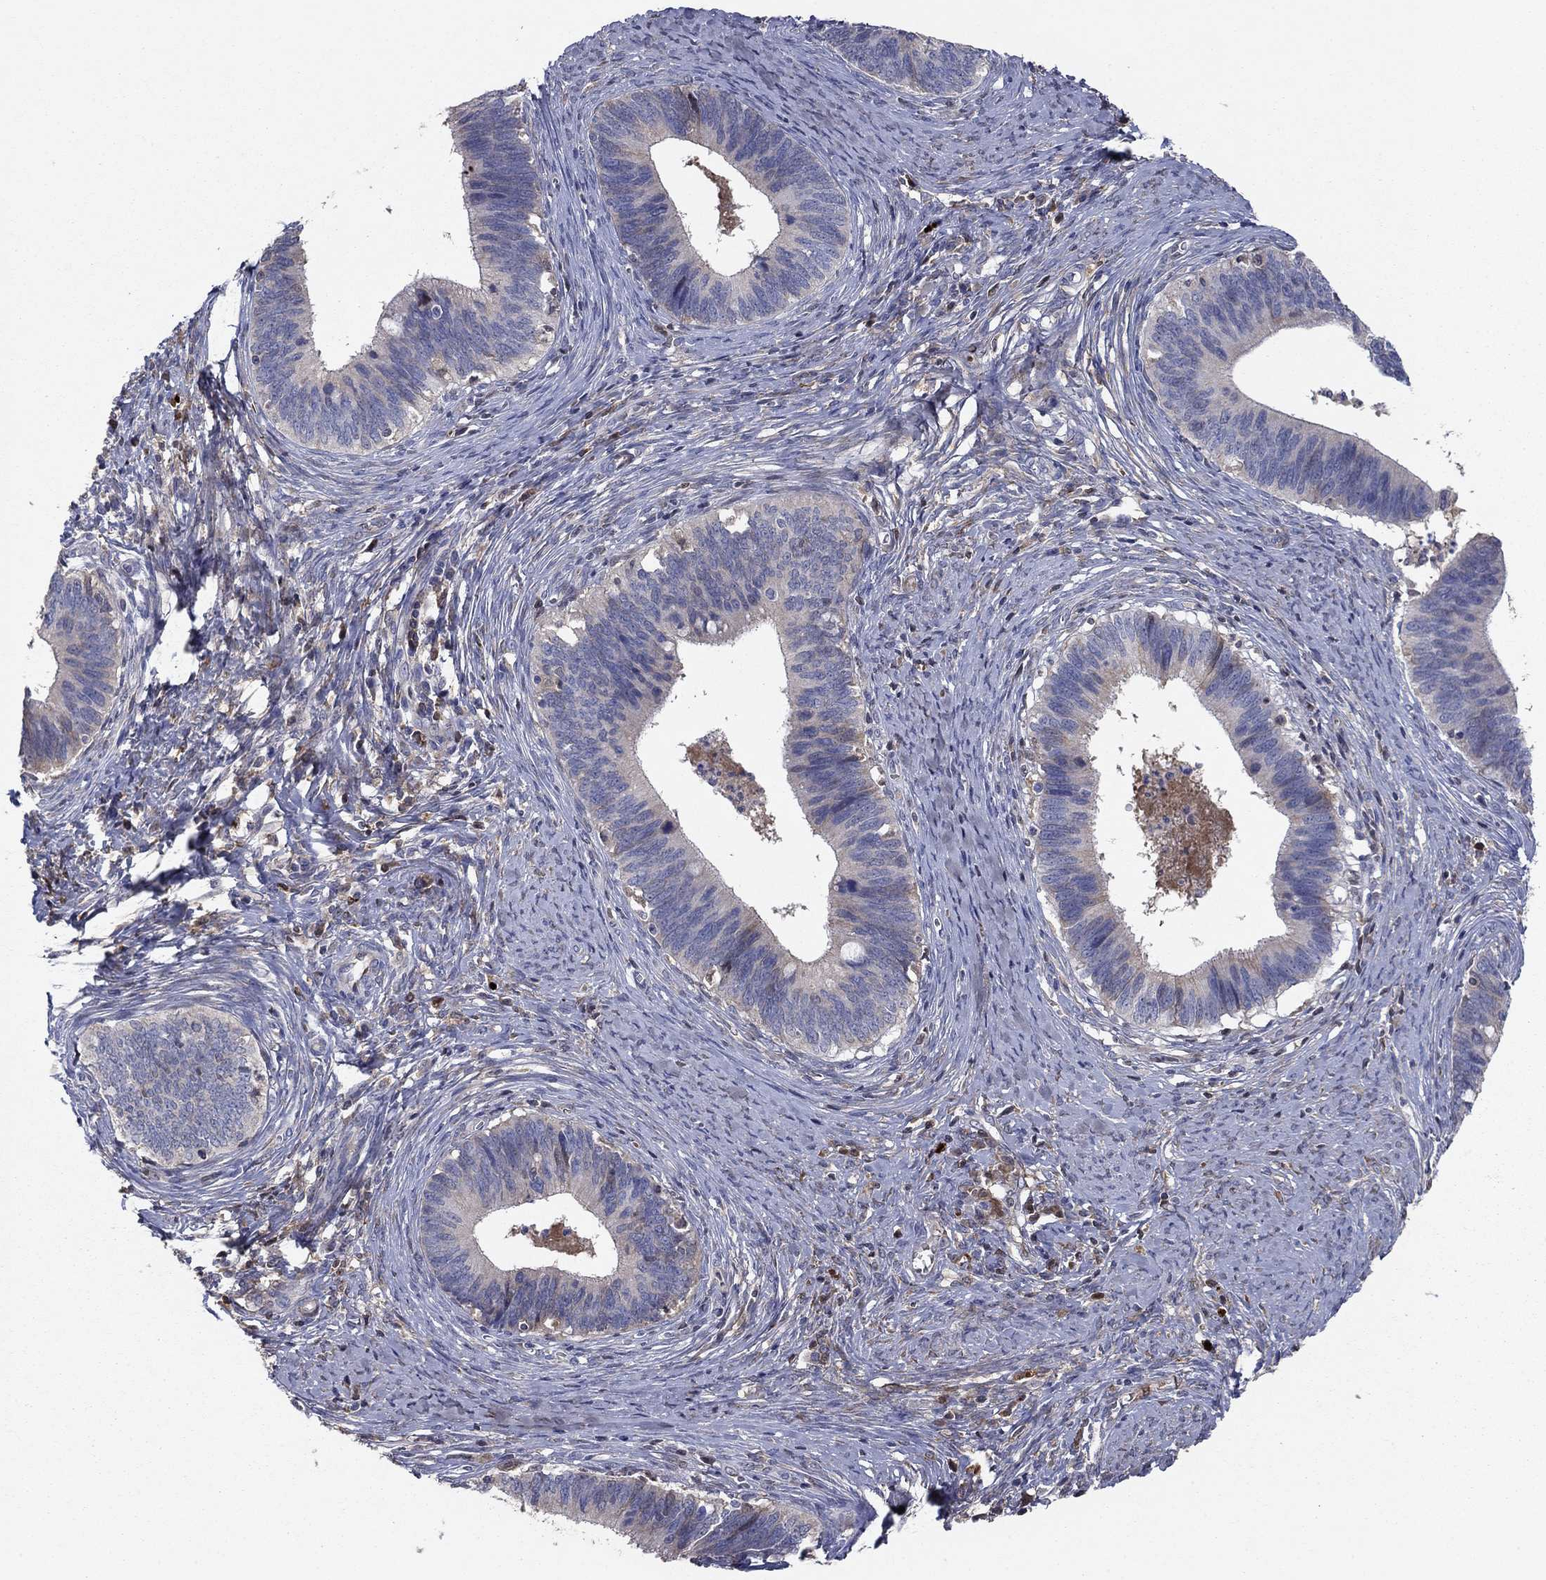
{"staining": {"intensity": "negative", "quantity": "none", "location": "none"}, "tissue": "cervical cancer", "cell_type": "Tumor cells", "image_type": "cancer", "snomed": [{"axis": "morphology", "description": "Adenocarcinoma, NOS"}, {"axis": "topography", "description": "Cervix"}], "caption": "This is an IHC histopathology image of human cervical adenocarcinoma. There is no expression in tumor cells.", "gene": "PTGDS", "patient": {"sex": "female", "age": 42}}